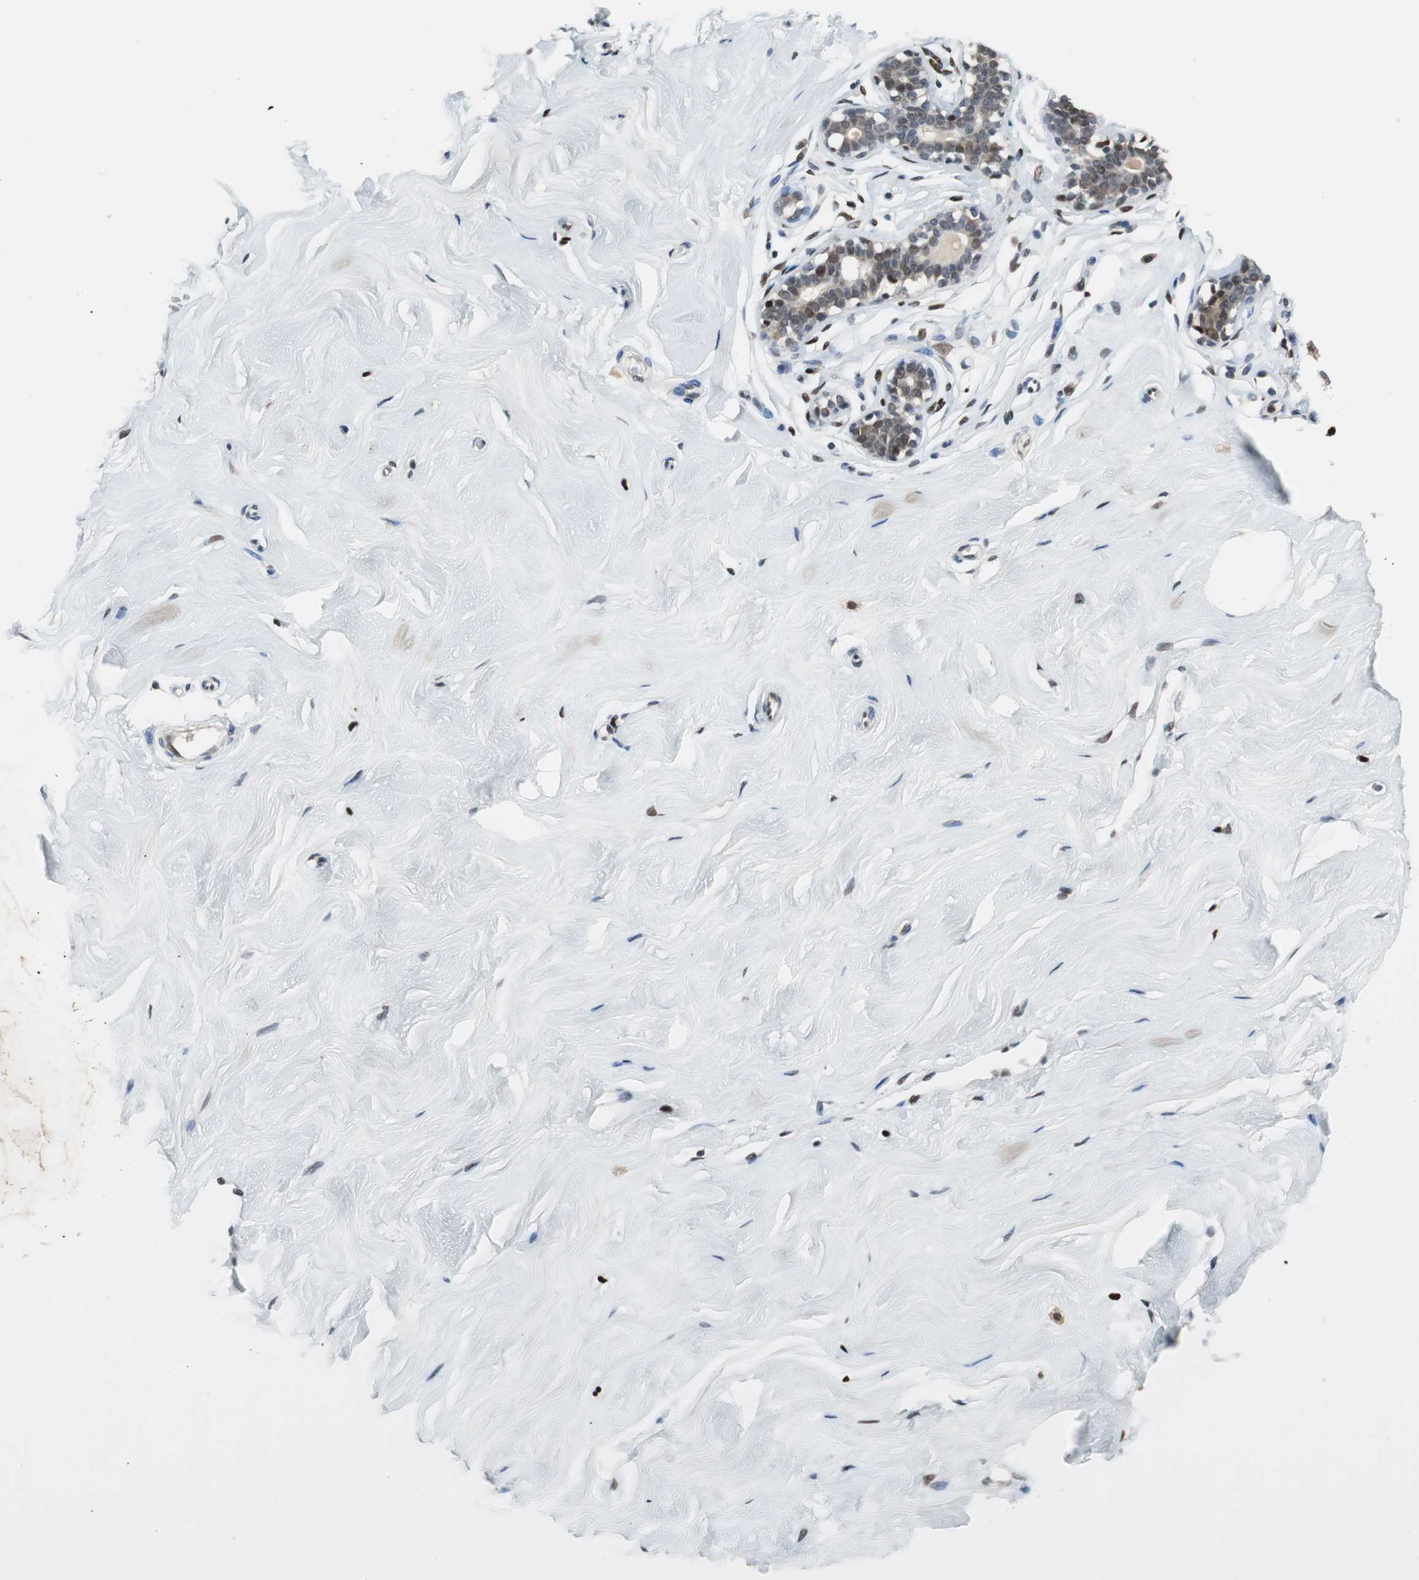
{"staining": {"intensity": "negative", "quantity": "none", "location": "none"}, "tissue": "breast", "cell_type": "Adipocytes", "image_type": "normal", "snomed": [{"axis": "morphology", "description": "Normal tissue, NOS"}, {"axis": "topography", "description": "Breast"}], "caption": "An IHC histopathology image of normal breast is shown. There is no staining in adipocytes of breast.", "gene": "MAFB", "patient": {"sex": "female", "age": 23}}